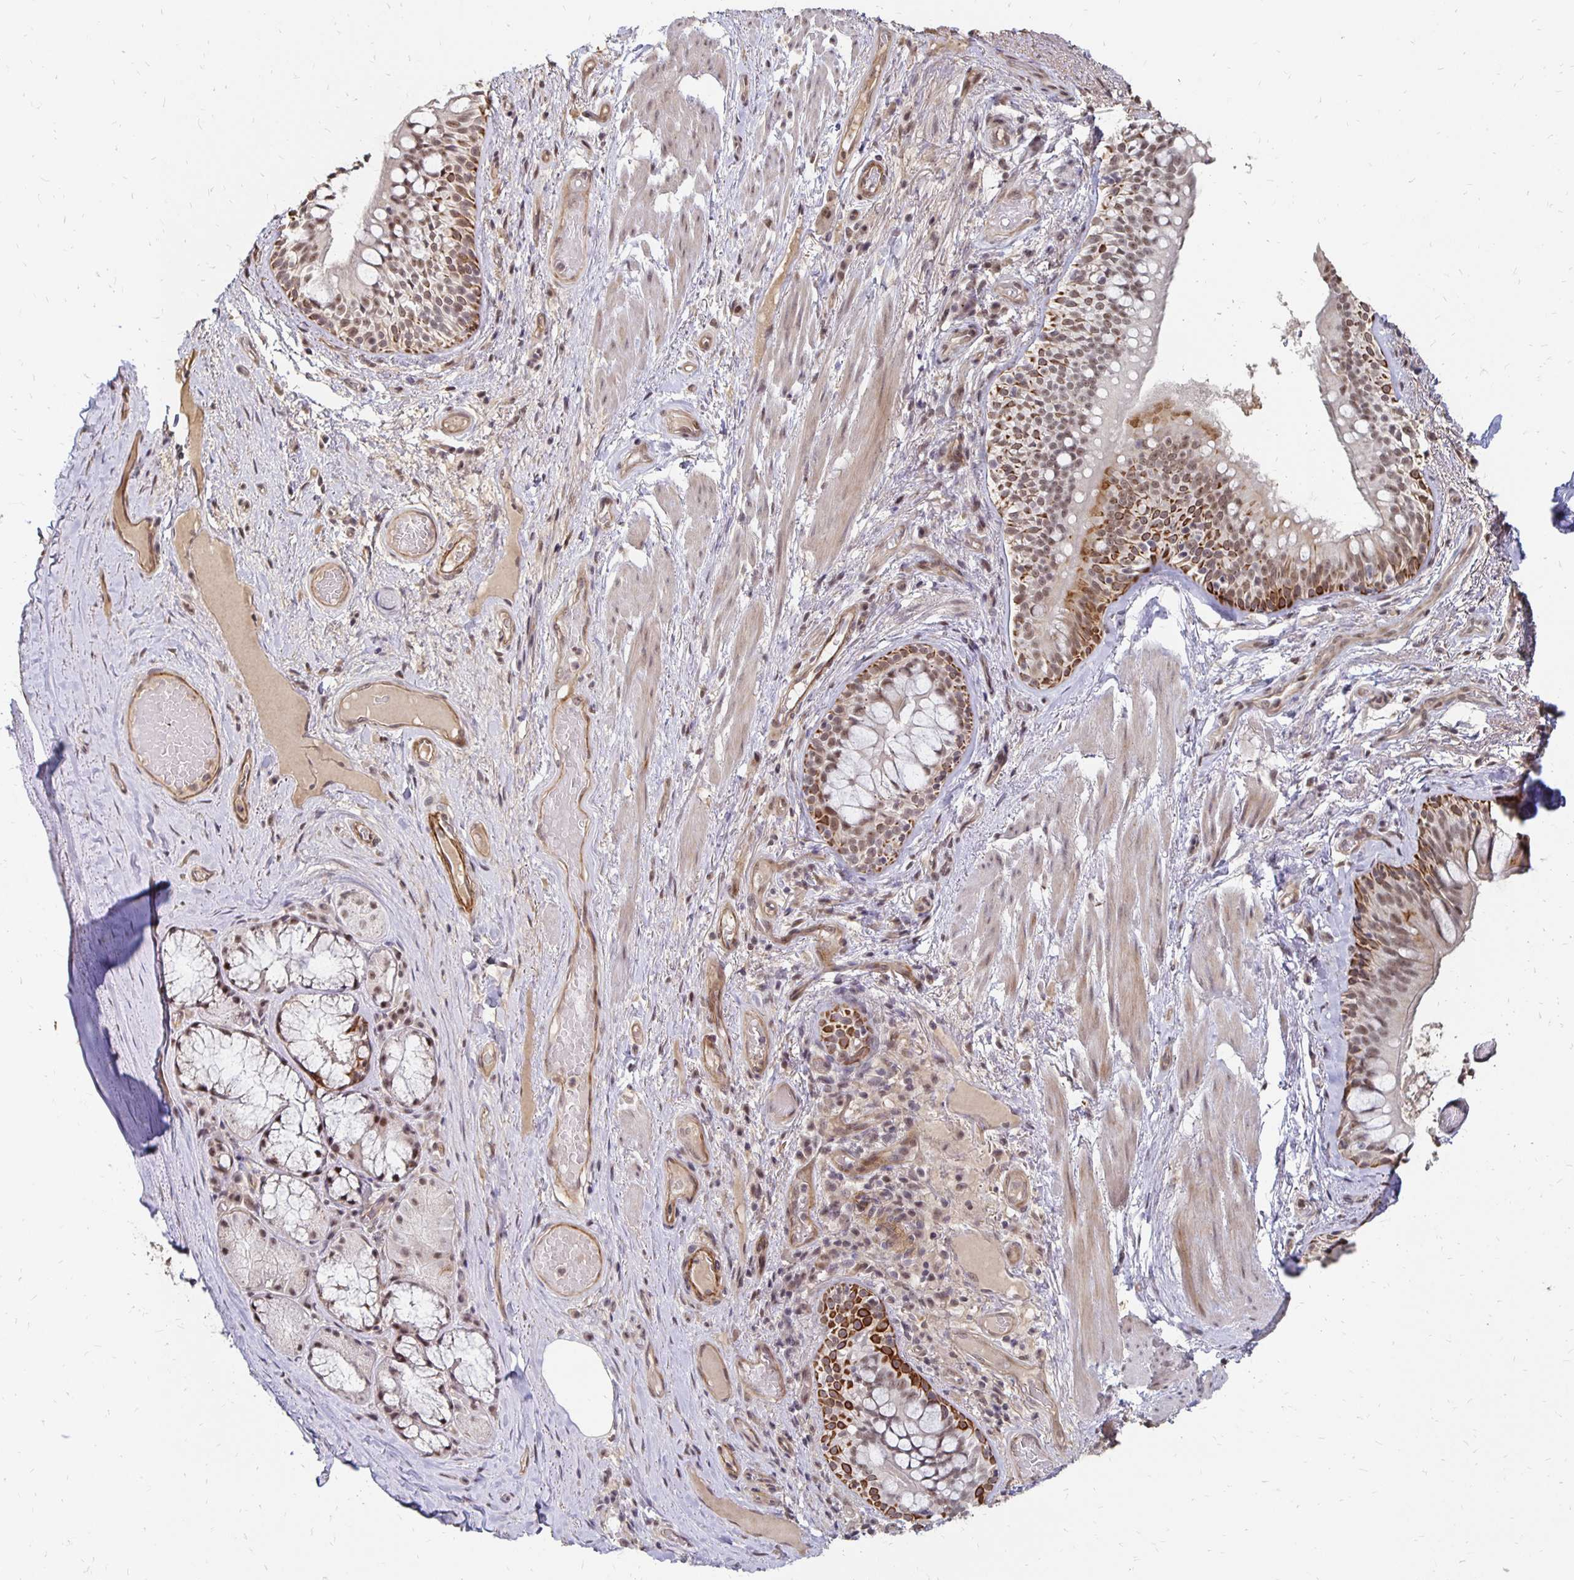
{"staining": {"intensity": "weak", "quantity": "<25%", "location": "nuclear"}, "tissue": "soft tissue", "cell_type": "Fibroblasts", "image_type": "normal", "snomed": [{"axis": "morphology", "description": "Normal tissue, NOS"}, {"axis": "topography", "description": "Cartilage tissue"}, {"axis": "topography", "description": "Bronchus"}], "caption": "Immunohistochemistry of benign soft tissue displays no positivity in fibroblasts.", "gene": "CLASRP", "patient": {"sex": "male", "age": 64}}